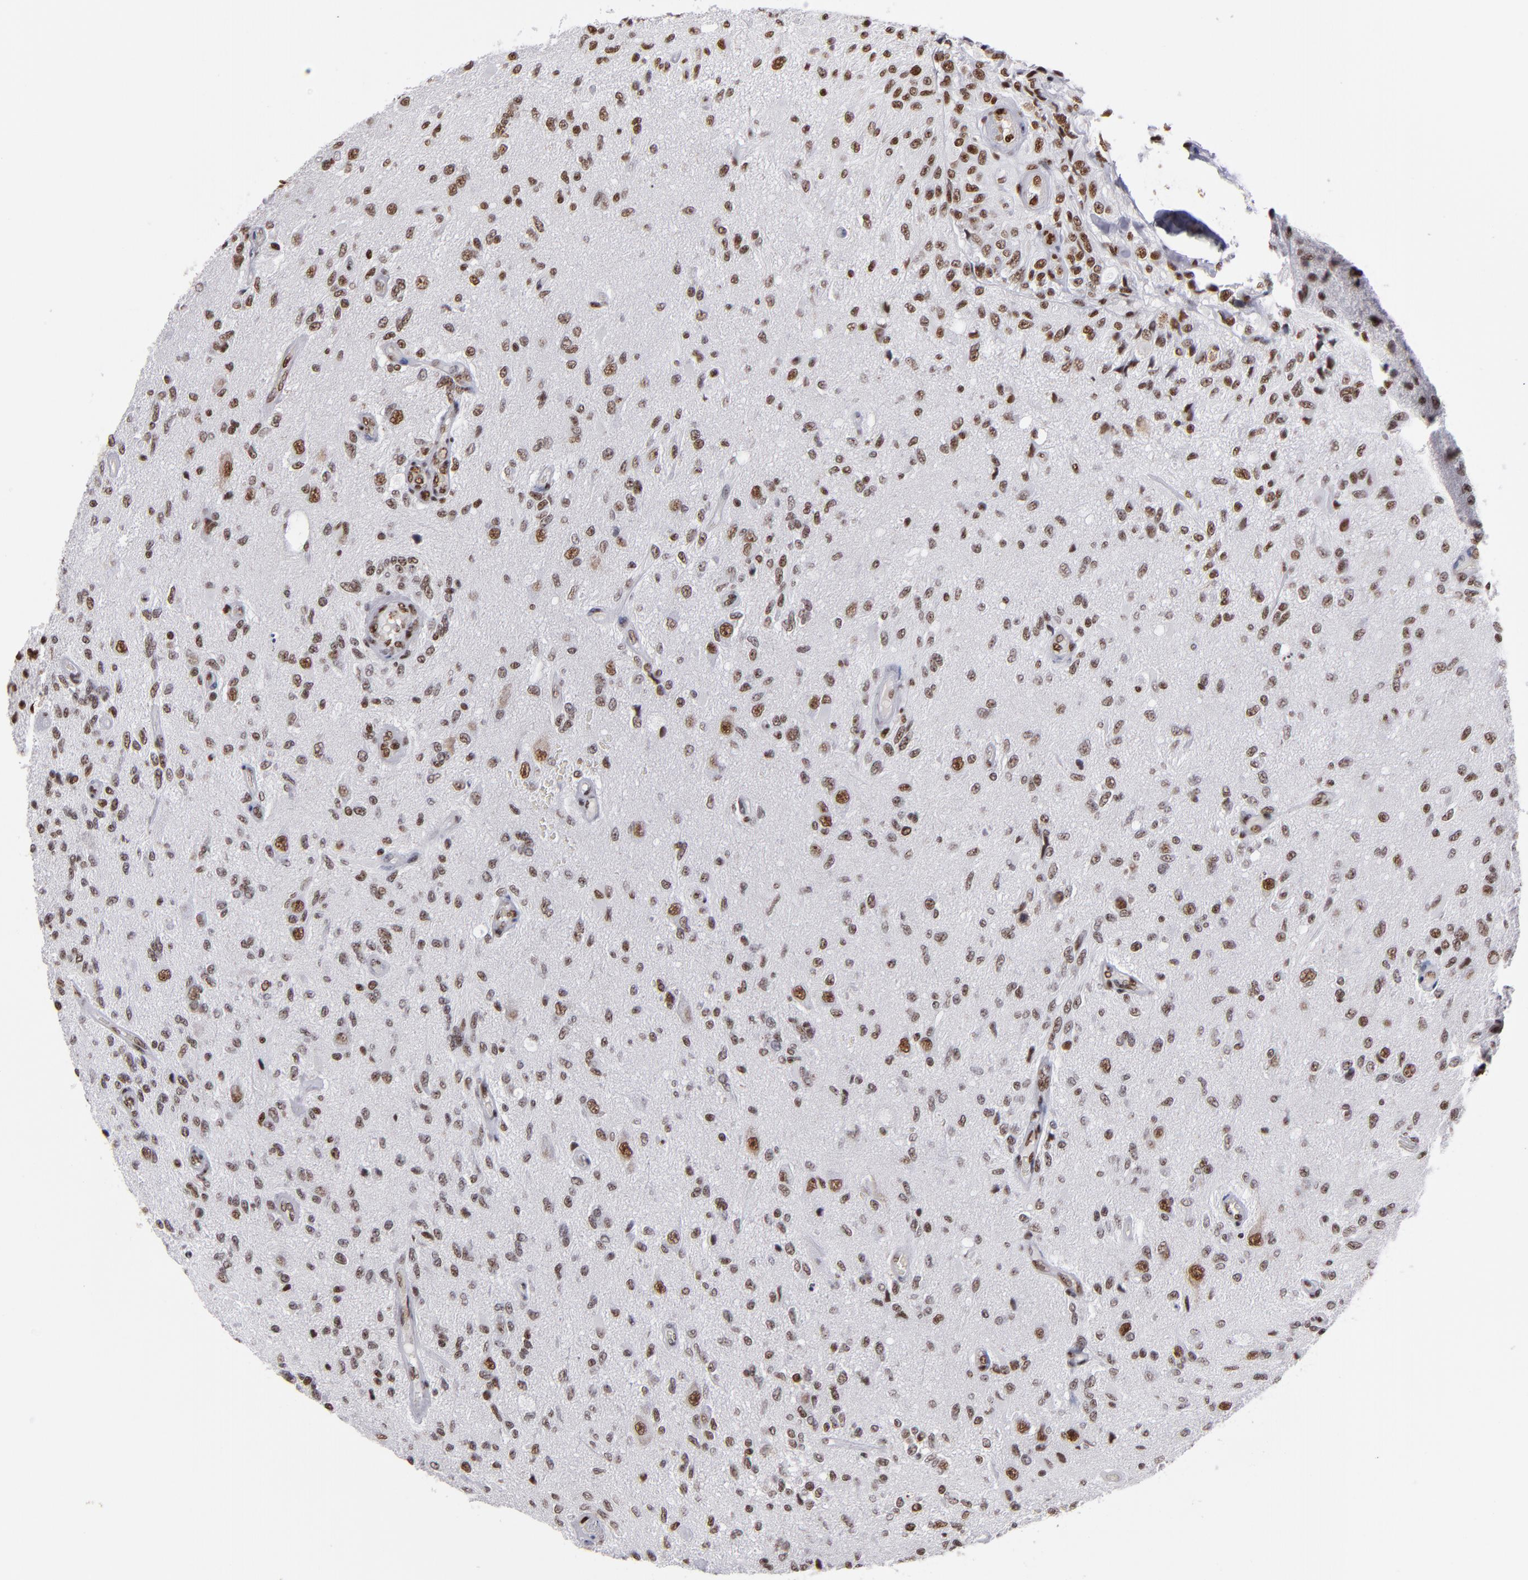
{"staining": {"intensity": "moderate", "quantity": "25%-75%", "location": "nuclear"}, "tissue": "glioma", "cell_type": "Tumor cells", "image_type": "cancer", "snomed": [{"axis": "morphology", "description": "Normal tissue, NOS"}, {"axis": "morphology", "description": "Glioma, malignant, High grade"}, {"axis": "topography", "description": "Cerebral cortex"}], "caption": "Immunohistochemistry (IHC) of human malignant glioma (high-grade) displays medium levels of moderate nuclear expression in about 25%-75% of tumor cells. Nuclei are stained in blue.", "gene": "MRE11", "patient": {"sex": "male", "age": 77}}